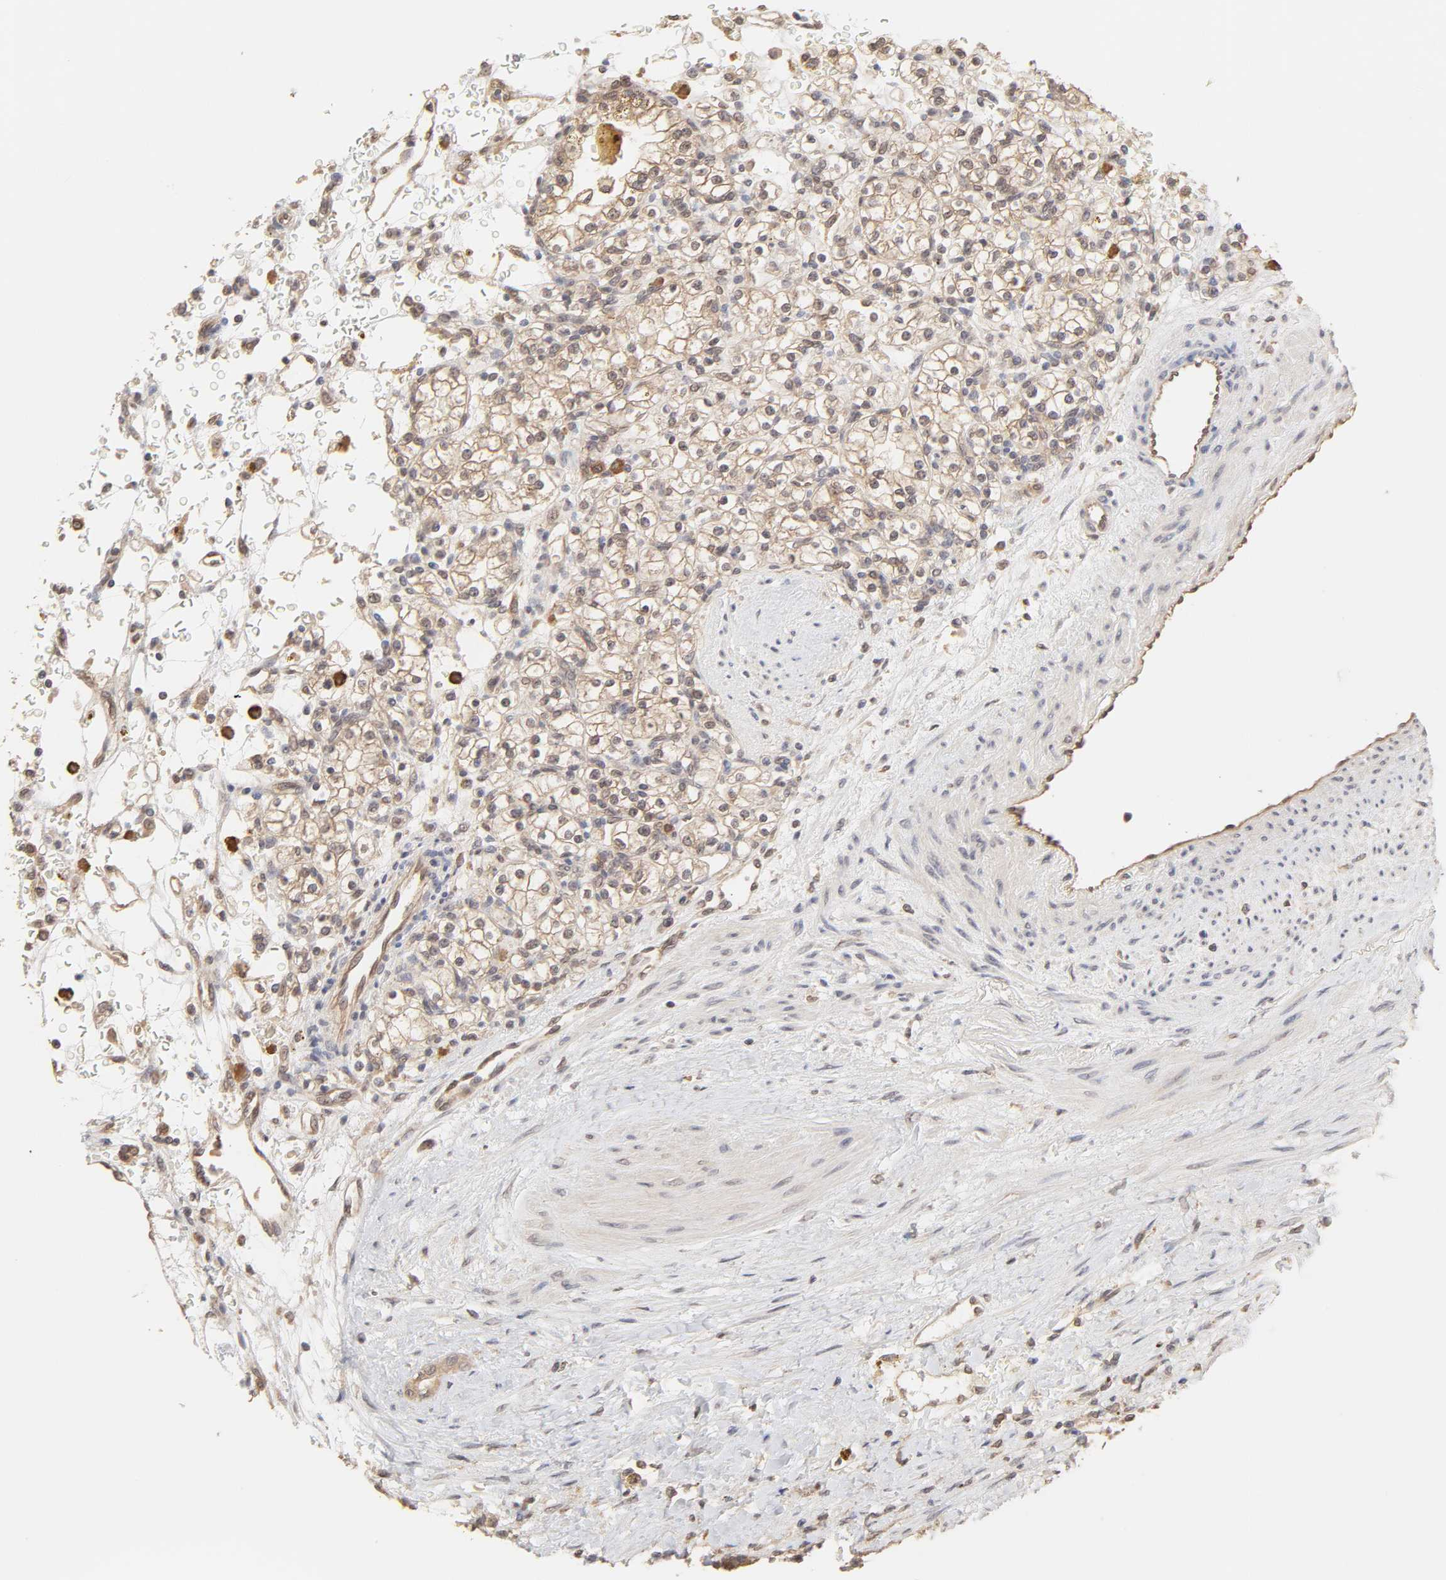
{"staining": {"intensity": "weak", "quantity": "25%-75%", "location": "cytoplasmic/membranous"}, "tissue": "renal cancer", "cell_type": "Tumor cells", "image_type": "cancer", "snomed": [{"axis": "morphology", "description": "Normal tissue, NOS"}, {"axis": "morphology", "description": "Adenocarcinoma, NOS"}, {"axis": "topography", "description": "Kidney"}], "caption": "Tumor cells show weak cytoplasmic/membranous expression in approximately 25%-75% of cells in renal adenocarcinoma.", "gene": "MAPK1", "patient": {"sex": "female", "age": 55}}